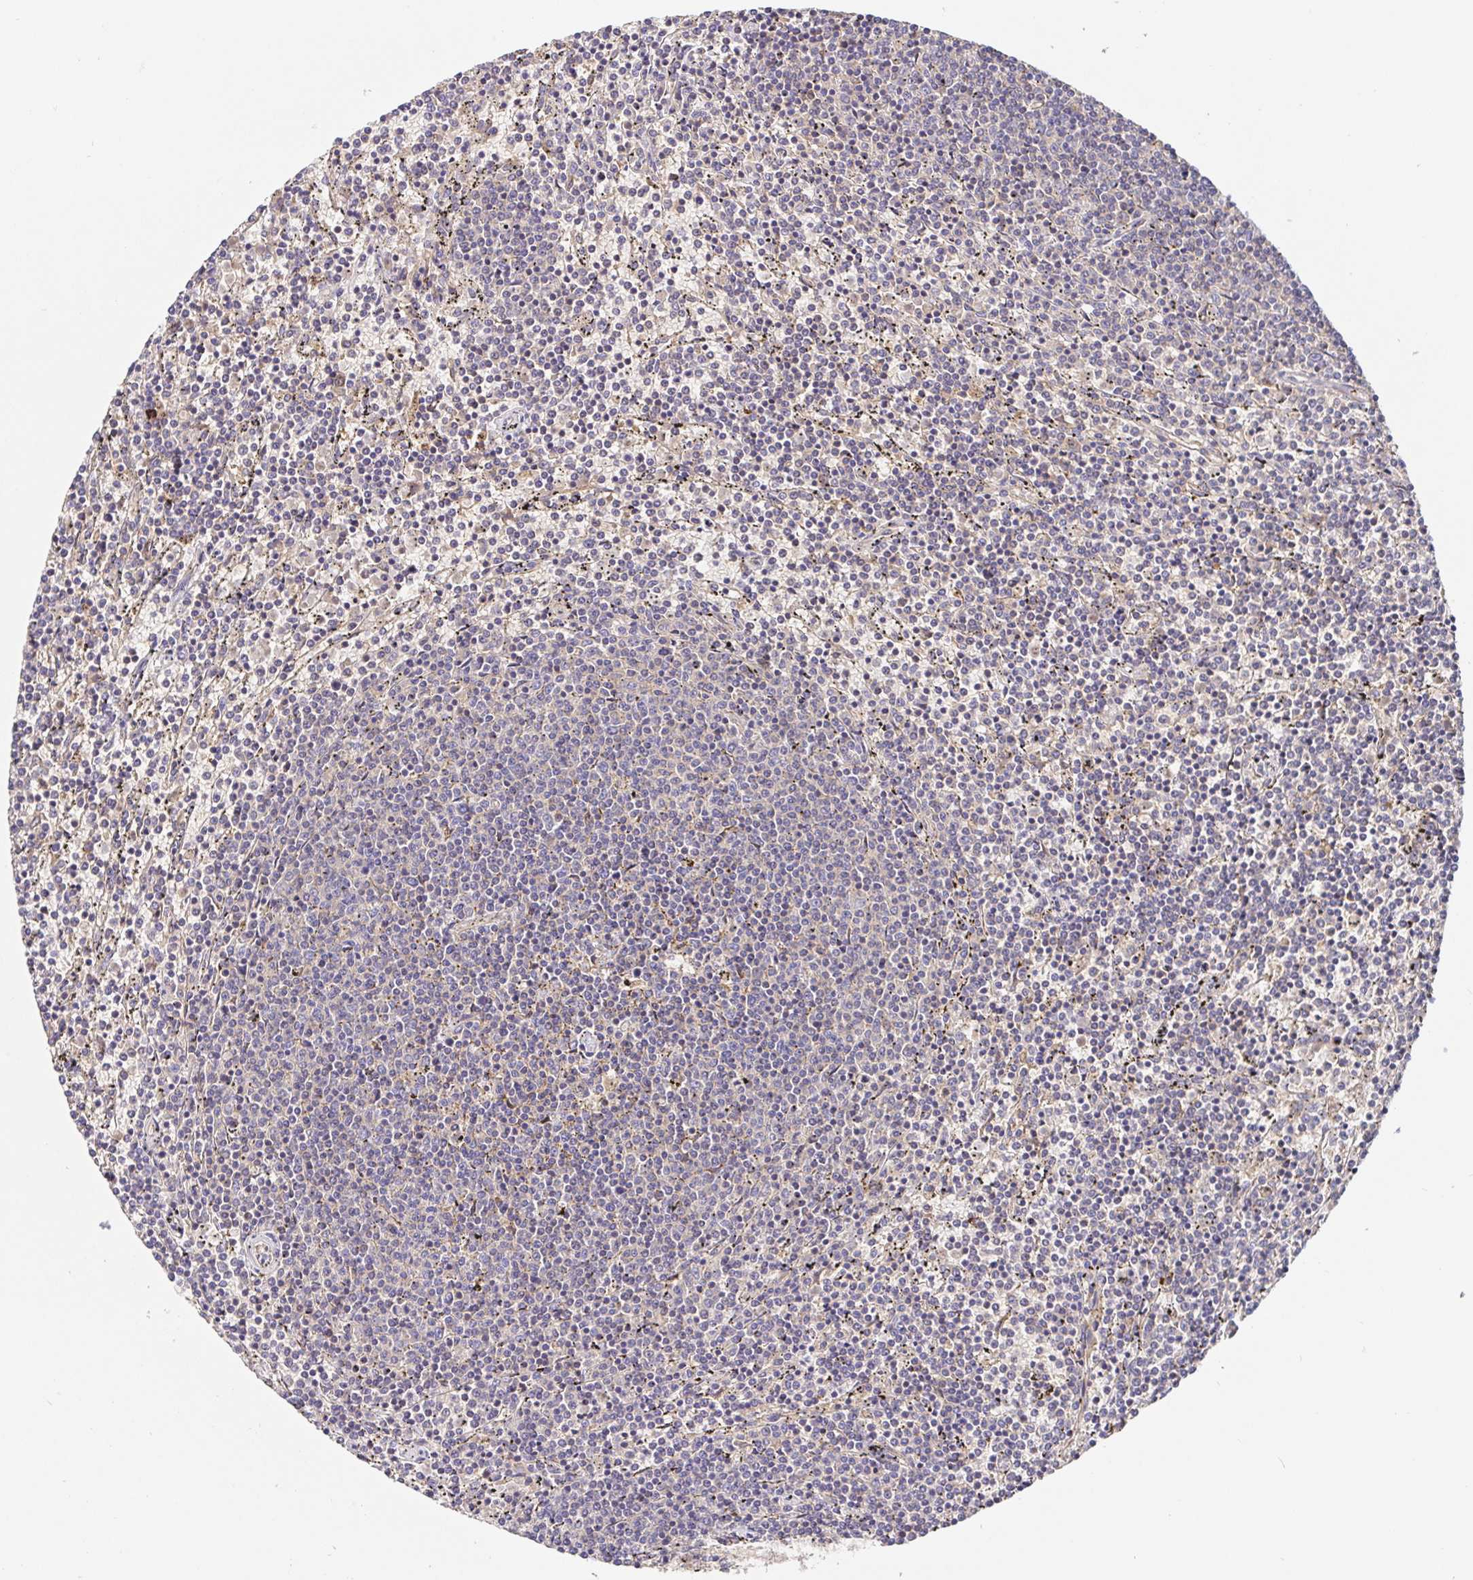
{"staining": {"intensity": "negative", "quantity": "none", "location": "none"}, "tissue": "lymphoma", "cell_type": "Tumor cells", "image_type": "cancer", "snomed": [{"axis": "morphology", "description": "Malignant lymphoma, non-Hodgkin's type, Low grade"}, {"axis": "topography", "description": "Spleen"}], "caption": "DAB (3,3'-diaminobenzidine) immunohistochemical staining of lymphoma shows no significant staining in tumor cells. (DAB immunohistochemistry (IHC), high magnification).", "gene": "HAGH", "patient": {"sex": "female", "age": 50}}